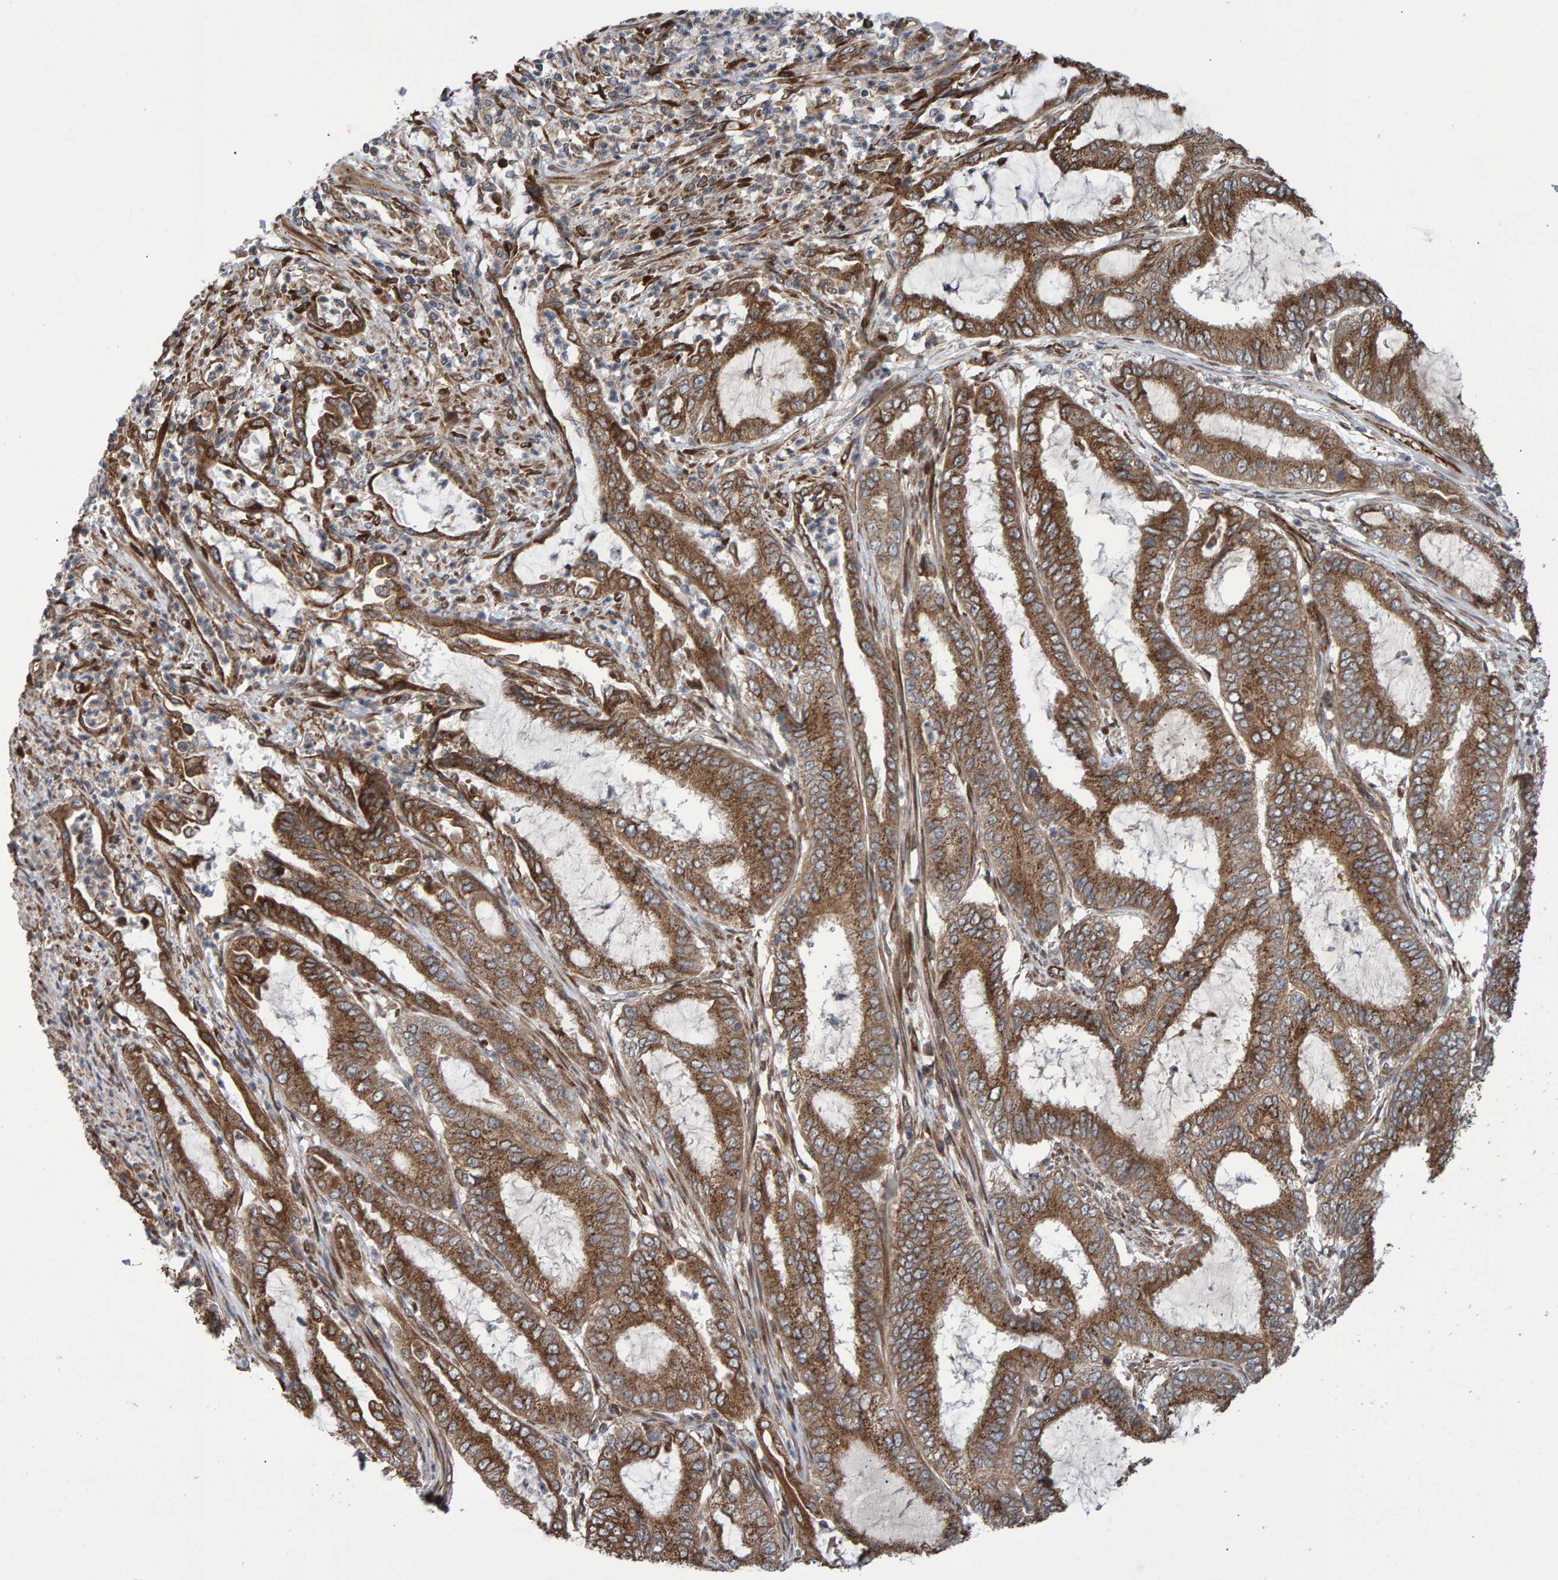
{"staining": {"intensity": "strong", "quantity": ">75%", "location": "cytoplasmic/membranous"}, "tissue": "endometrial cancer", "cell_type": "Tumor cells", "image_type": "cancer", "snomed": [{"axis": "morphology", "description": "Adenocarcinoma, NOS"}, {"axis": "topography", "description": "Endometrium"}], "caption": "Protein staining of endometrial cancer (adenocarcinoma) tissue reveals strong cytoplasmic/membranous expression in approximately >75% of tumor cells.", "gene": "FAM117A", "patient": {"sex": "female", "age": 51}}